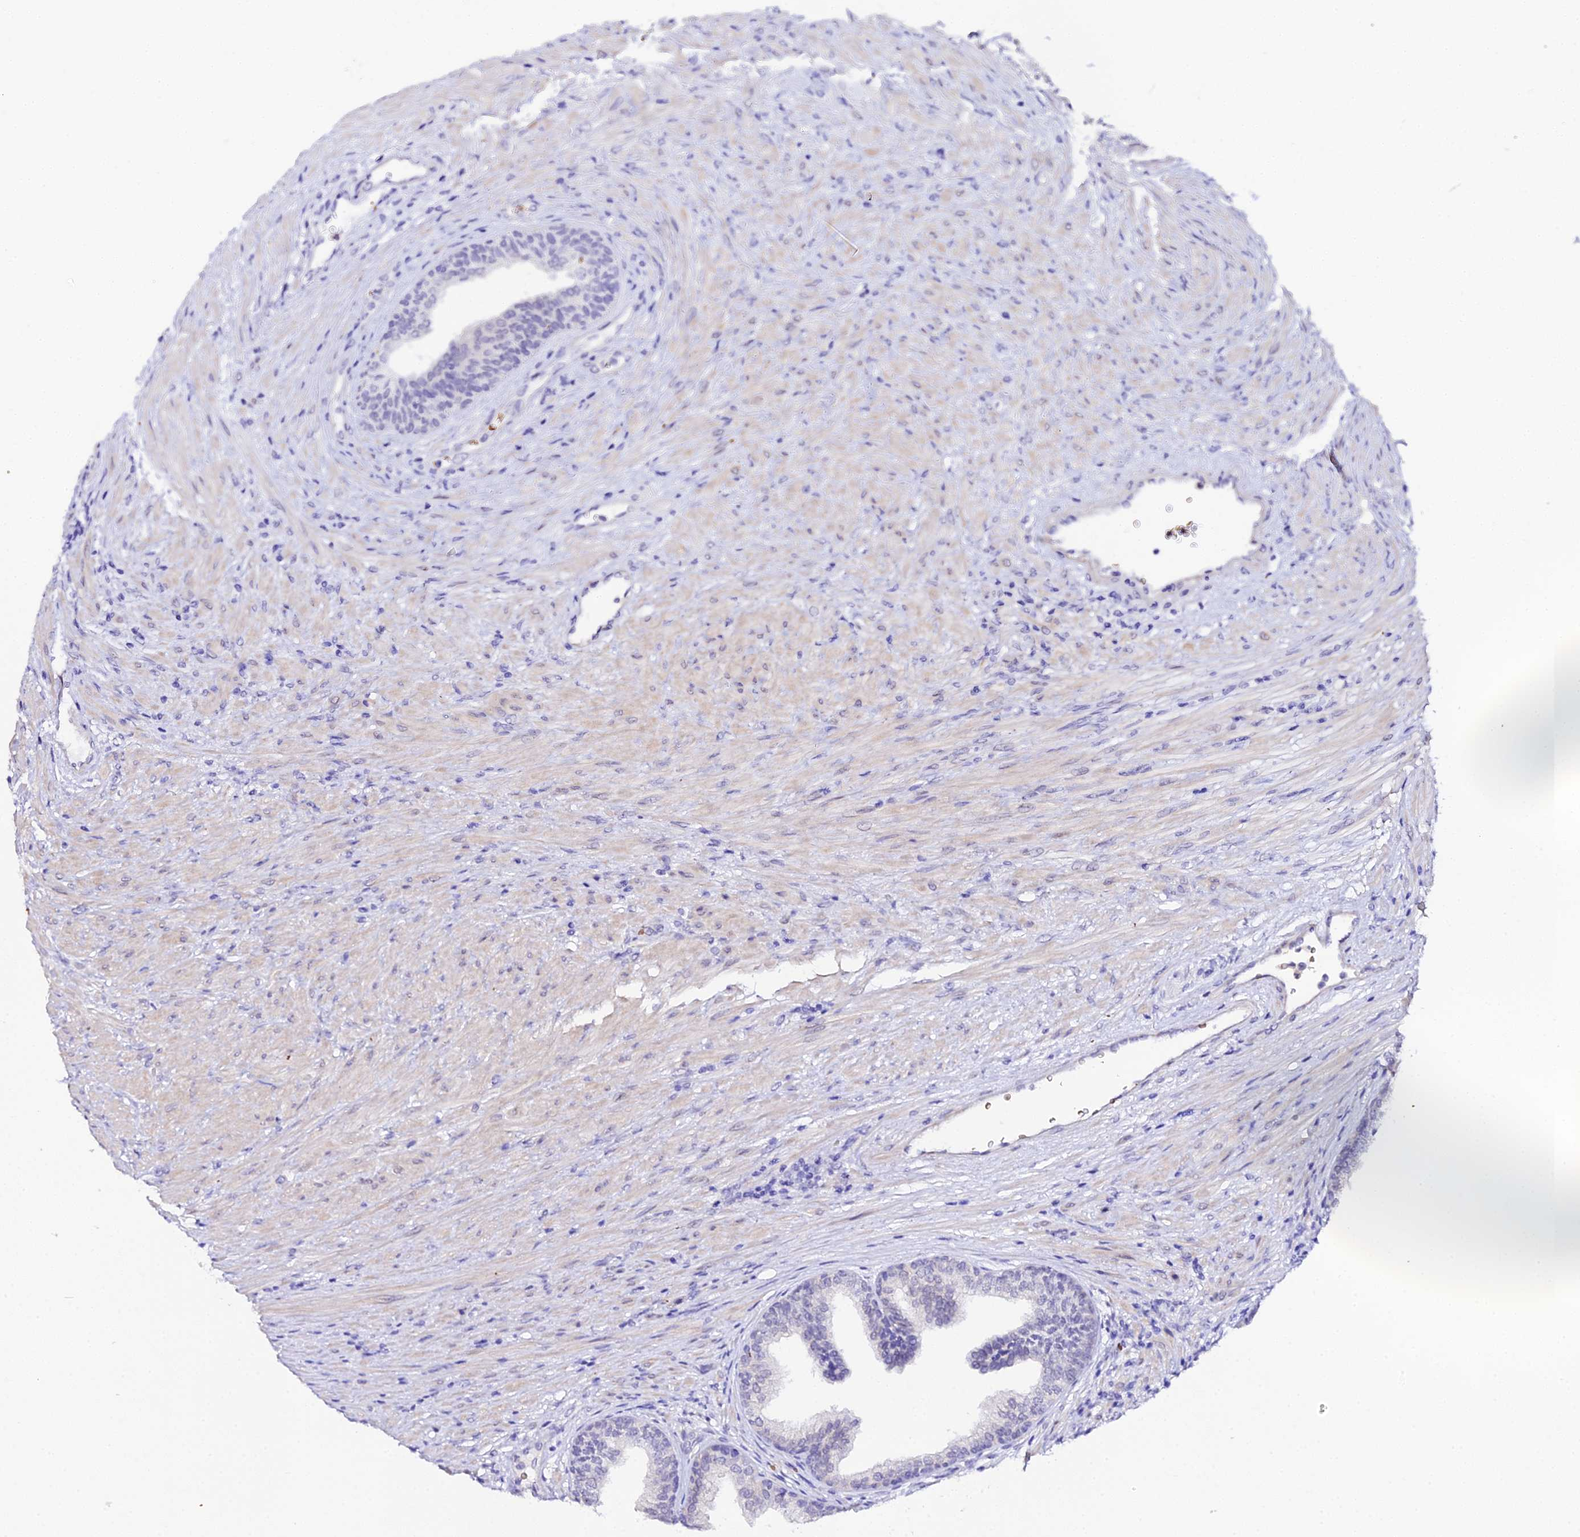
{"staining": {"intensity": "negative", "quantity": "none", "location": "none"}, "tissue": "prostate", "cell_type": "Glandular cells", "image_type": "normal", "snomed": [{"axis": "morphology", "description": "Normal tissue, NOS"}, {"axis": "topography", "description": "Prostate"}], "caption": "DAB immunohistochemical staining of normal prostate displays no significant expression in glandular cells.", "gene": "CFAP45", "patient": {"sex": "male", "age": 76}}